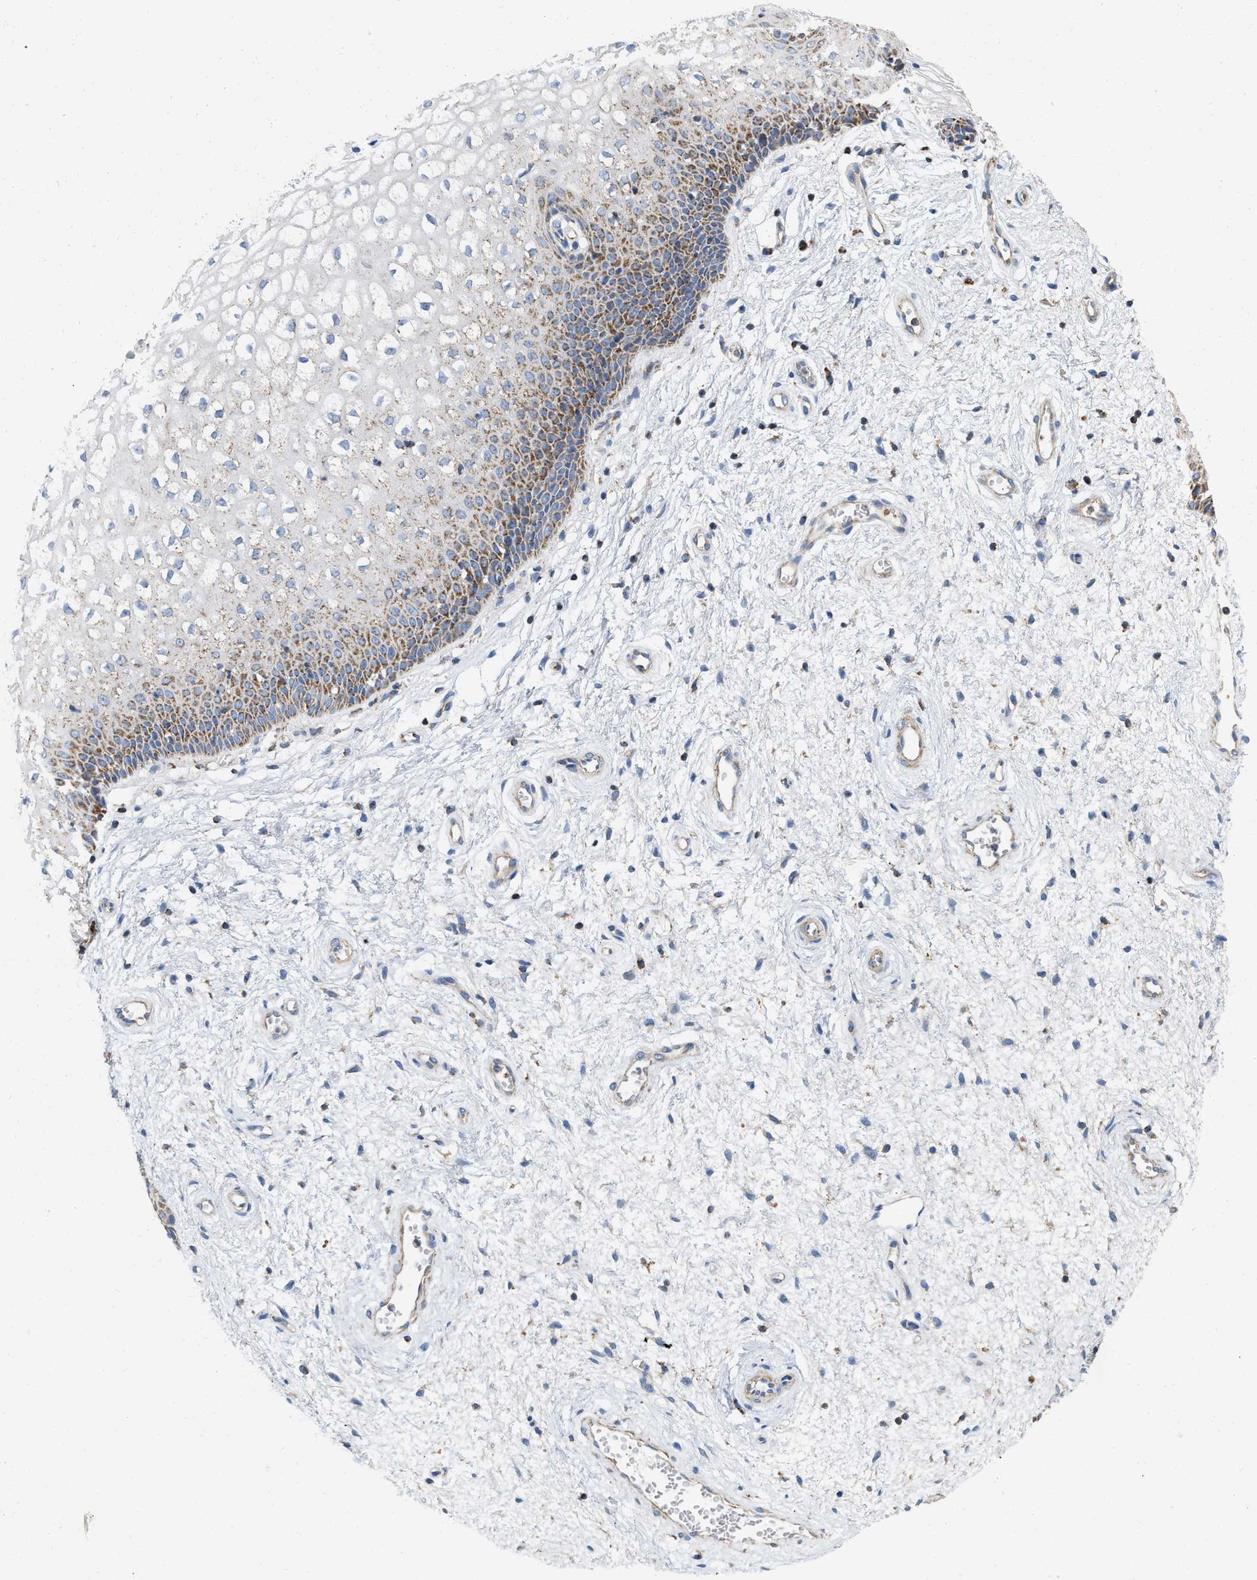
{"staining": {"intensity": "moderate", "quantity": "<25%", "location": "cytoplasmic/membranous"}, "tissue": "vagina", "cell_type": "Squamous epithelial cells", "image_type": "normal", "snomed": [{"axis": "morphology", "description": "Normal tissue, NOS"}, {"axis": "topography", "description": "Vagina"}], "caption": "This is an image of immunohistochemistry (IHC) staining of benign vagina, which shows moderate staining in the cytoplasmic/membranous of squamous epithelial cells.", "gene": "GRB10", "patient": {"sex": "female", "age": 34}}